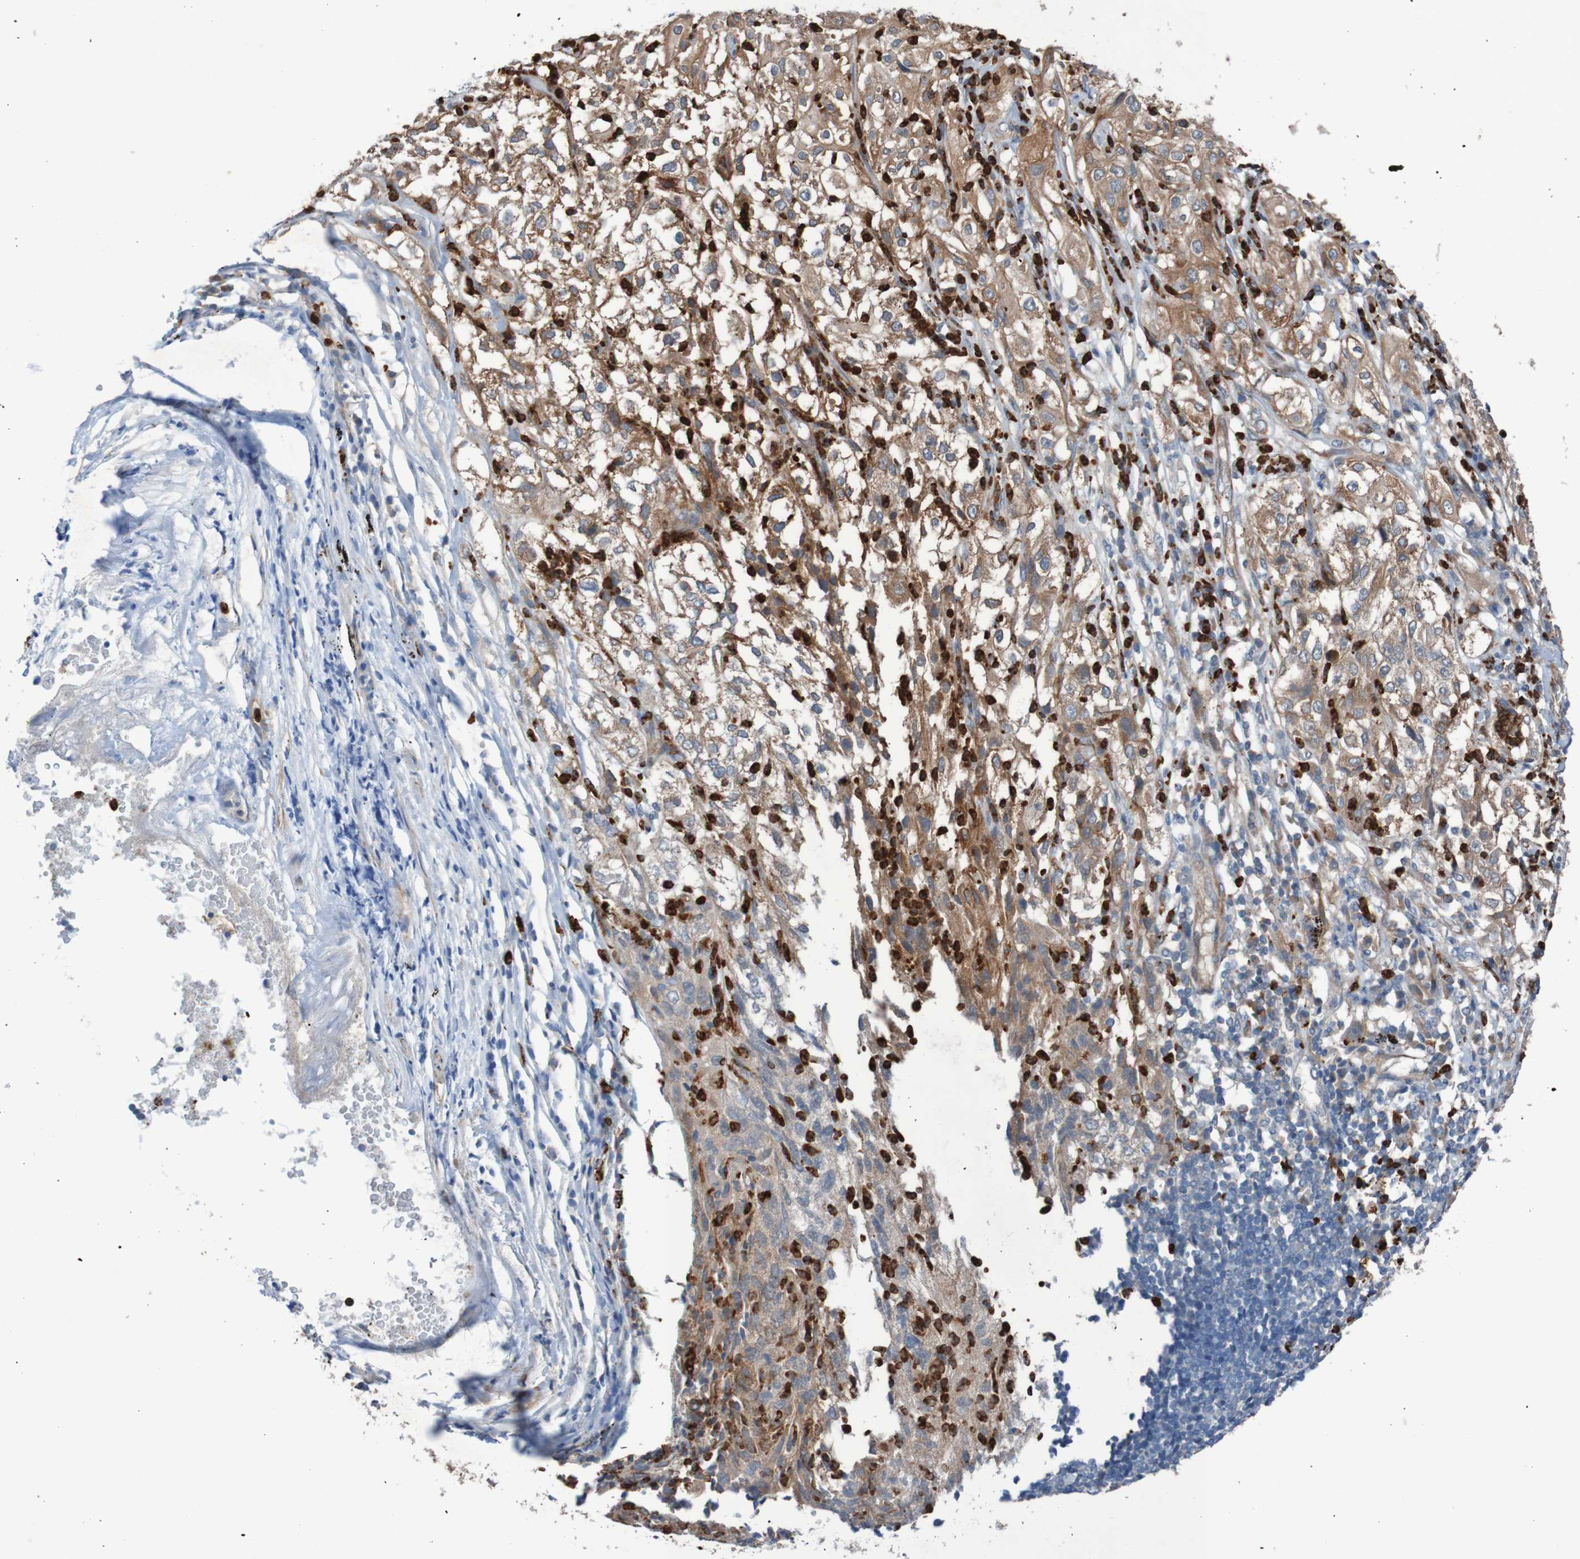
{"staining": {"intensity": "moderate", "quantity": ">75%", "location": "cytoplasmic/membranous"}, "tissue": "lung cancer", "cell_type": "Tumor cells", "image_type": "cancer", "snomed": [{"axis": "morphology", "description": "Inflammation, NOS"}, {"axis": "morphology", "description": "Squamous cell carcinoma, NOS"}, {"axis": "topography", "description": "Lymph node"}, {"axis": "topography", "description": "Soft tissue"}, {"axis": "topography", "description": "Lung"}], "caption": "Protein expression by immunohistochemistry exhibits moderate cytoplasmic/membranous positivity in approximately >75% of tumor cells in squamous cell carcinoma (lung). (DAB (3,3'-diaminobenzidine) IHC, brown staining for protein, blue staining for nuclei).", "gene": "ST8SIA6", "patient": {"sex": "male", "age": 66}}